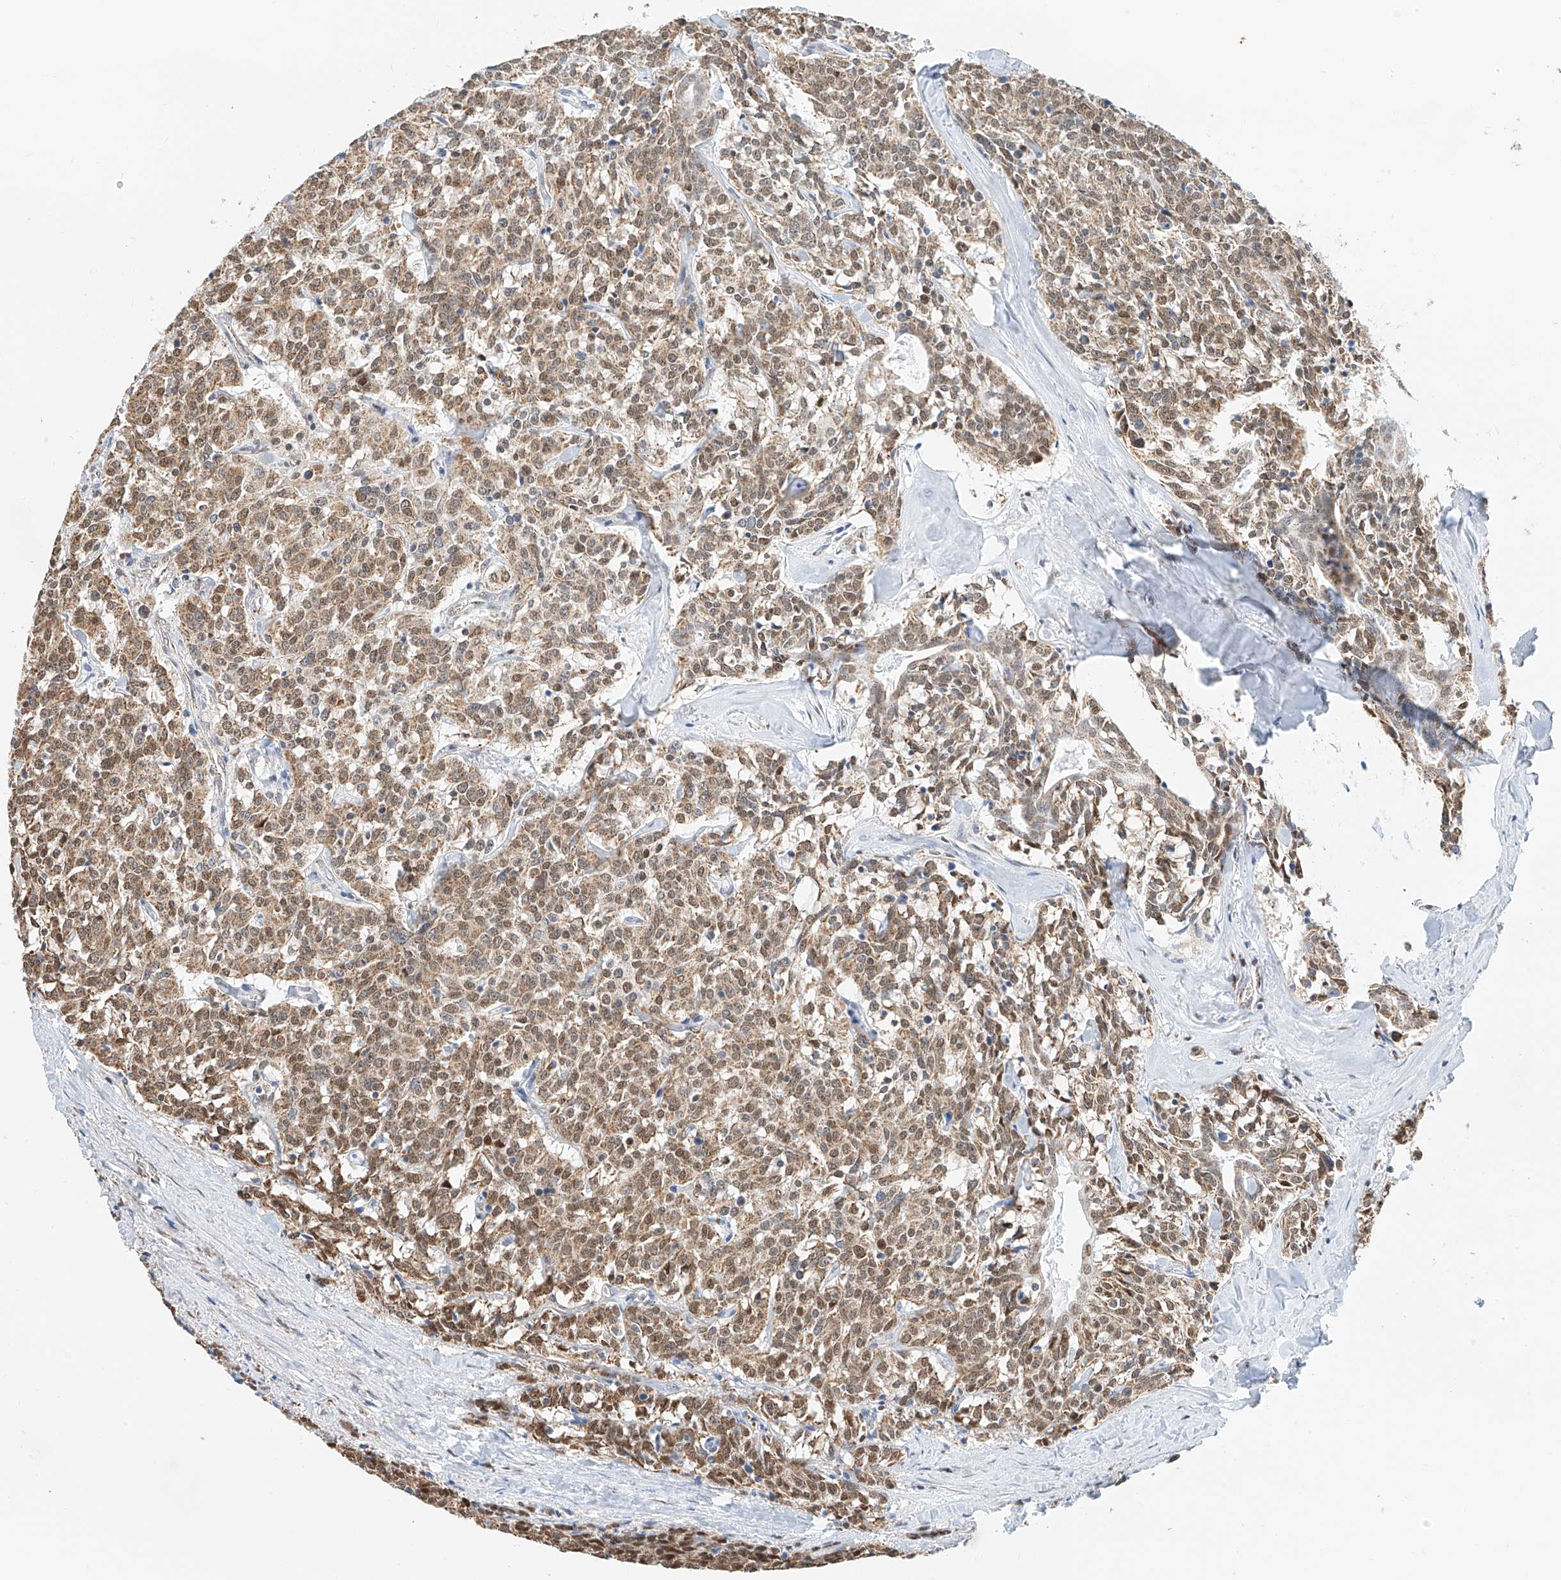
{"staining": {"intensity": "moderate", "quantity": ">75%", "location": "cytoplasmic/membranous"}, "tissue": "carcinoid", "cell_type": "Tumor cells", "image_type": "cancer", "snomed": [{"axis": "morphology", "description": "Carcinoid, malignant, NOS"}, {"axis": "topography", "description": "Lung"}], "caption": "There is medium levels of moderate cytoplasmic/membranous expression in tumor cells of carcinoid, as demonstrated by immunohistochemical staining (brown color).", "gene": "NALCN", "patient": {"sex": "female", "age": 46}}